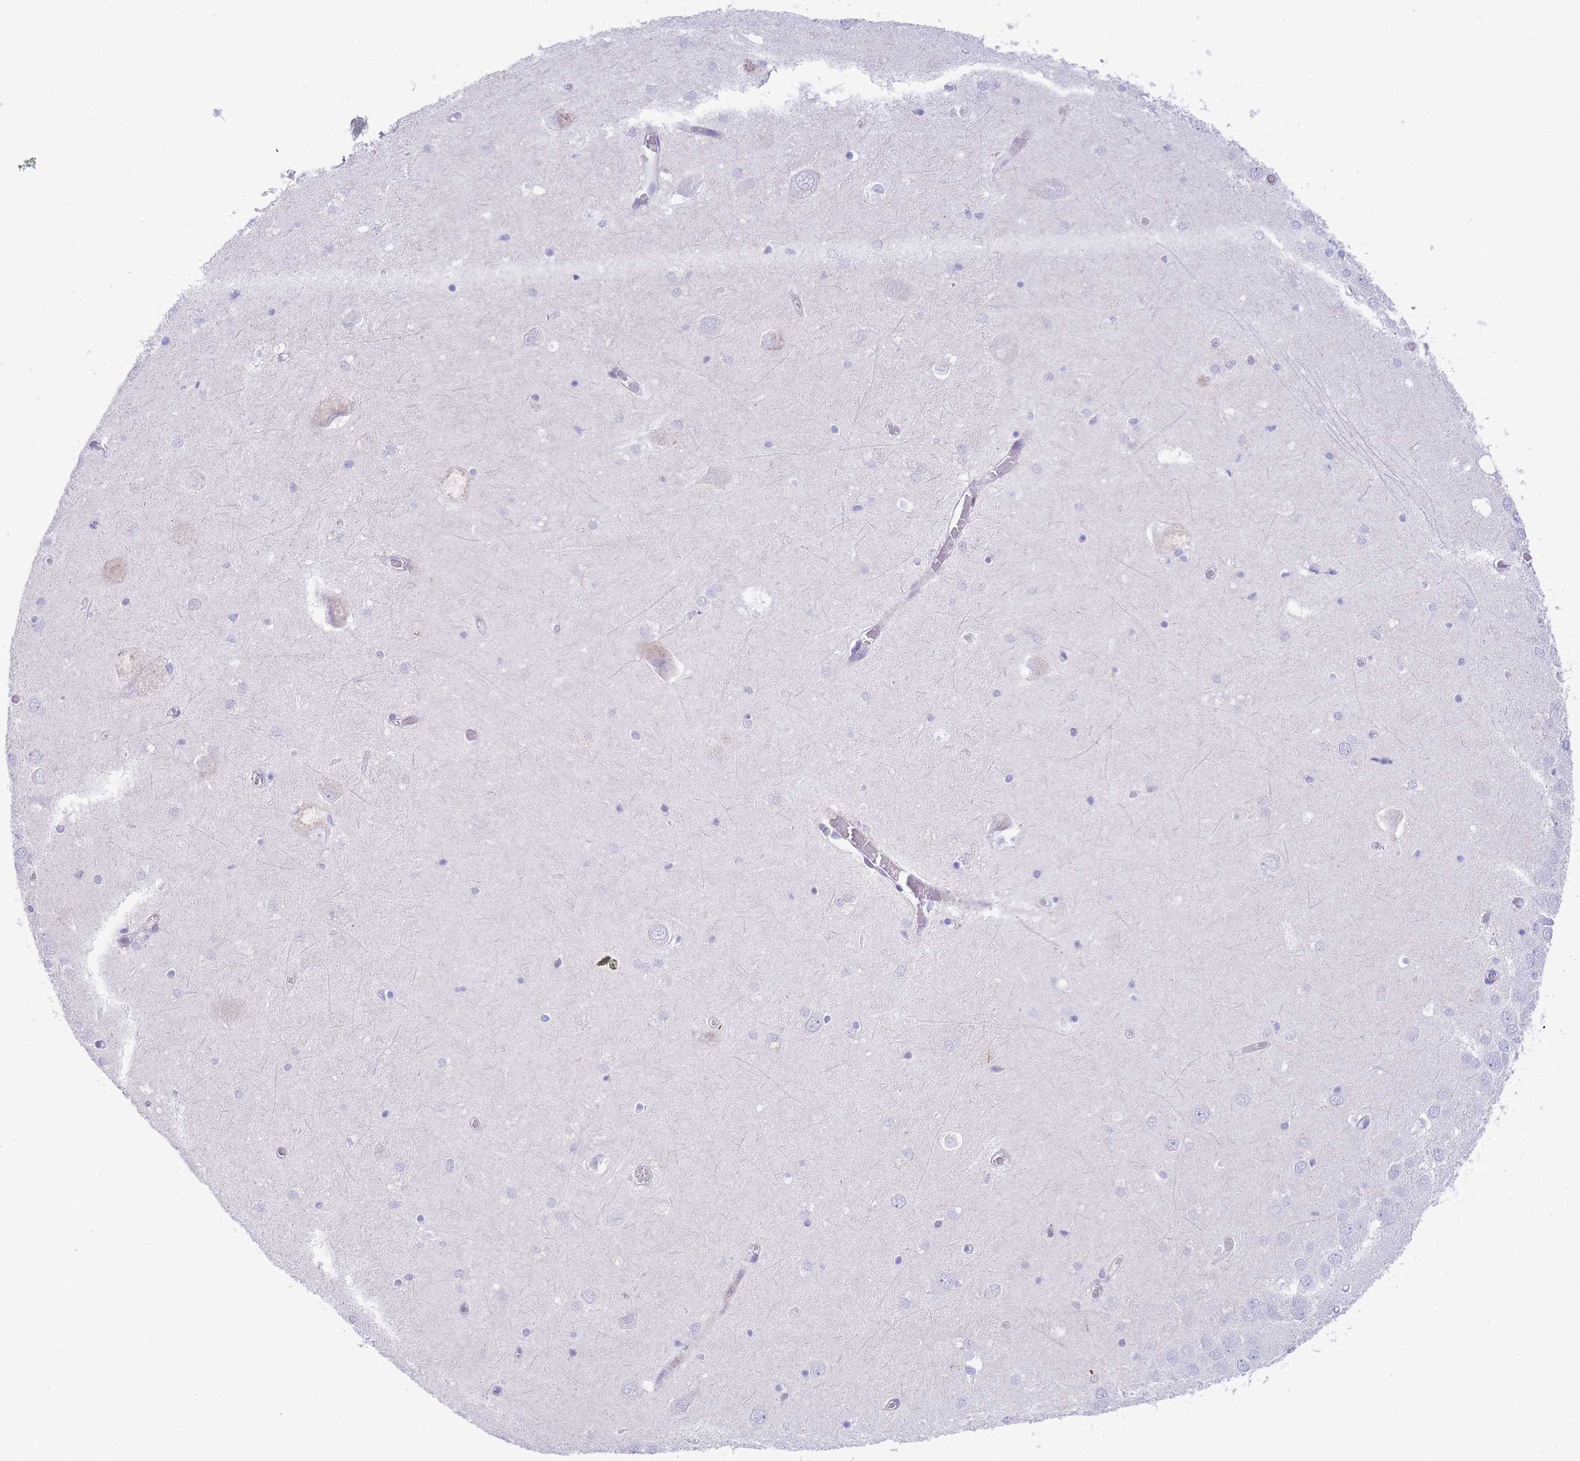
{"staining": {"intensity": "negative", "quantity": "none", "location": "none"}, "tissue": "hippocampus", "cell_type": "Glial cells", "image_type": "normal", "snomed": [{"axis": "morphology", "description": "Normal tissue, NOS"}, {"axis": "topography", "description": "Hippocampus"}], "caption": "This is a photomicrograph of IHC staining of normal hippocampus, which shows no positivity in glial cells.", "gene": "FBN3", "patient": {"sex": "male", "age": 70}}